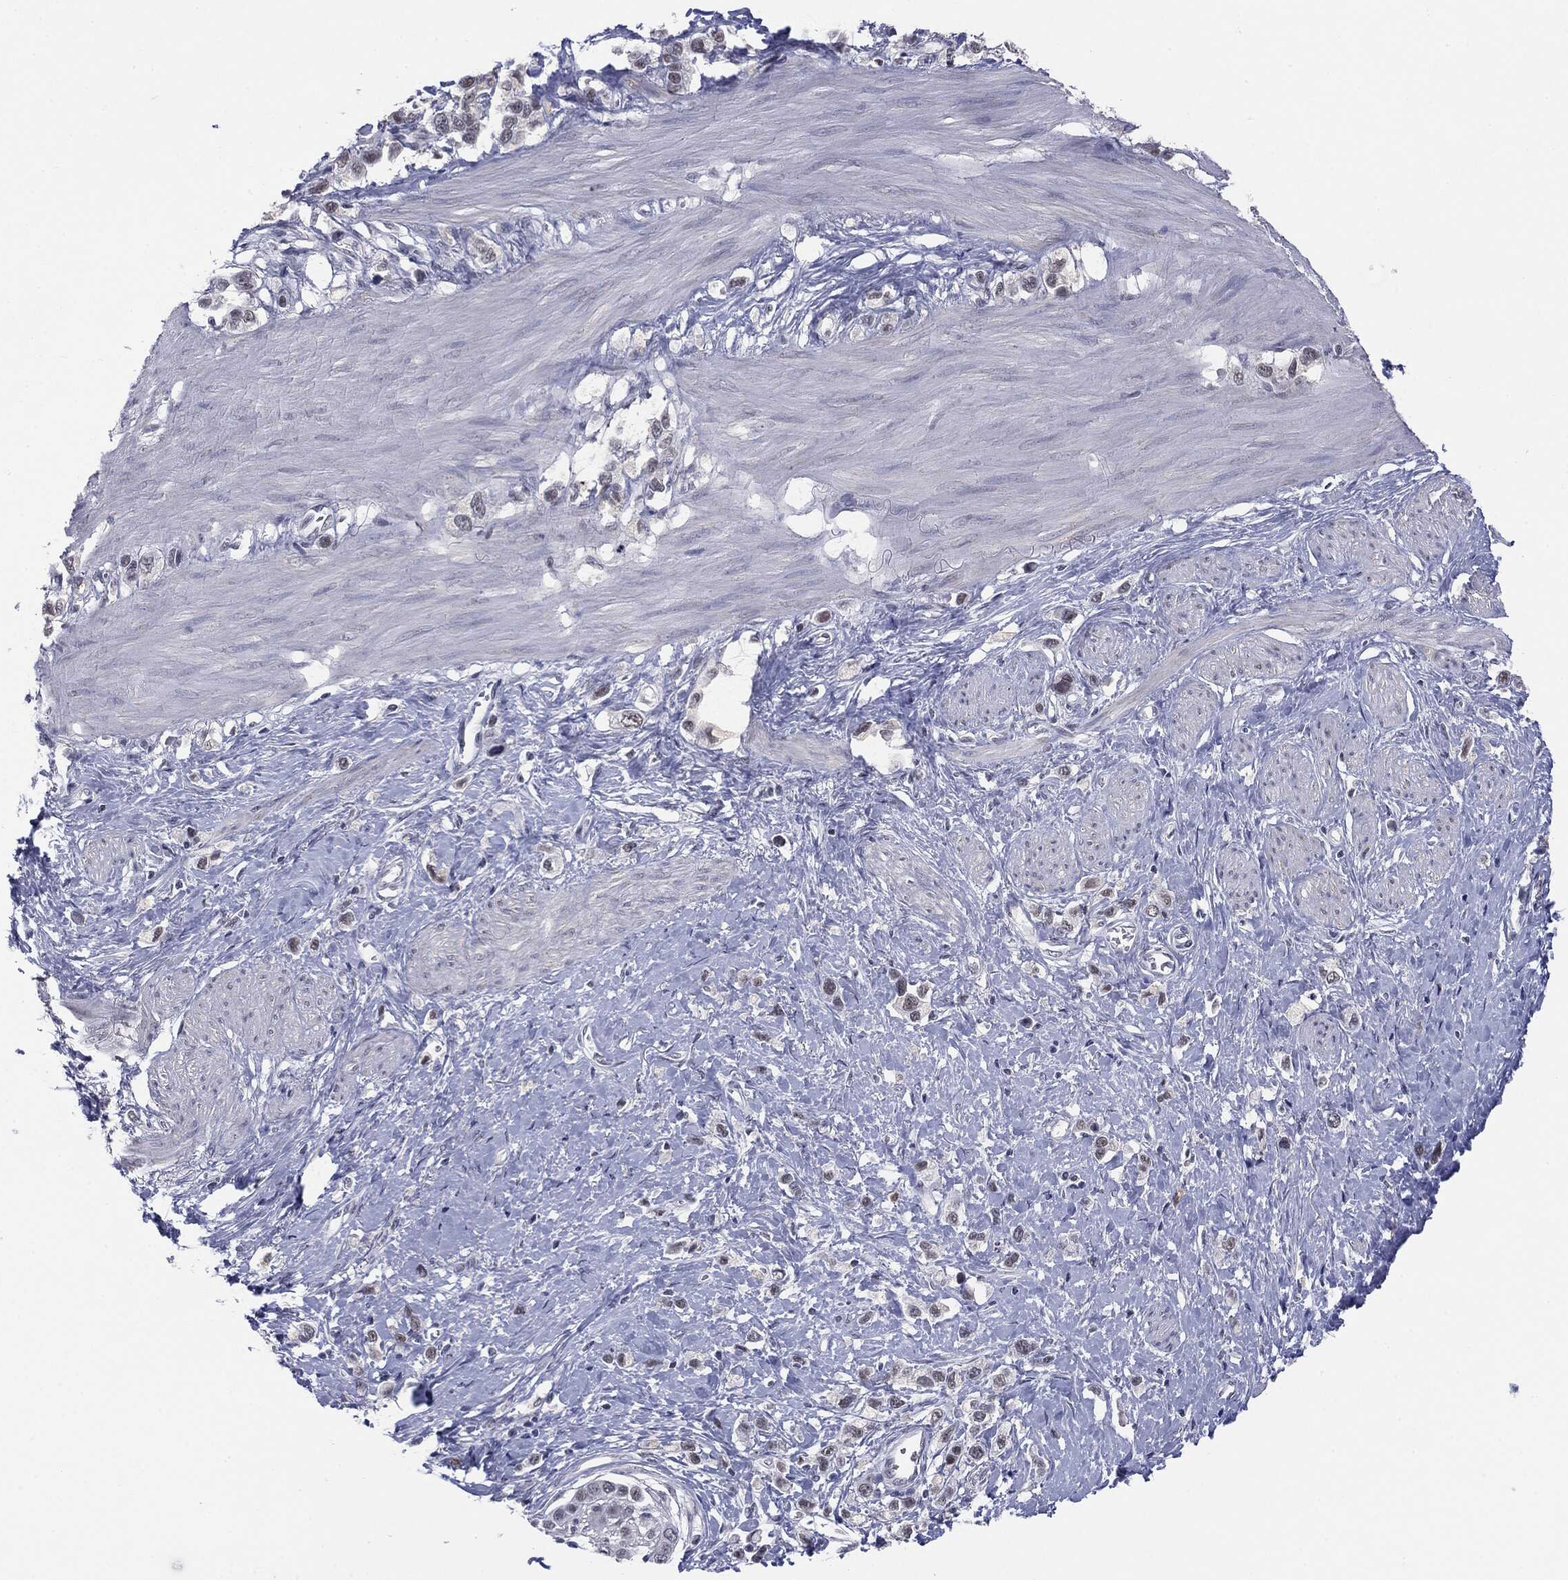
{"staining": {"intensity": "negative", "quantity": "none", "location": "none"}, "tissue": "stomach cancer", "cell_type": "Tumor cells", "image_type": "cancer", "snomed": [{"axis": "morphology", "description": "Normal tissue, NOS"}, {"axis": "morphology", "description": "Adenocarcinoma, NOS"}, {"axis": "morphology", "description": "Adenocarcinoma, High grade"}, {"axis": "topography", "description": "Stomach, upper"}, {"axis": "topography", "description": "Stomach"}], "caption": "DAB immunohistochemical staining of adenocarcinoma (stomach) demonstrates no significant expression in tumor cells.", "gene": "SLC5A5", "patient": {"sex": "female", "age": 65}}